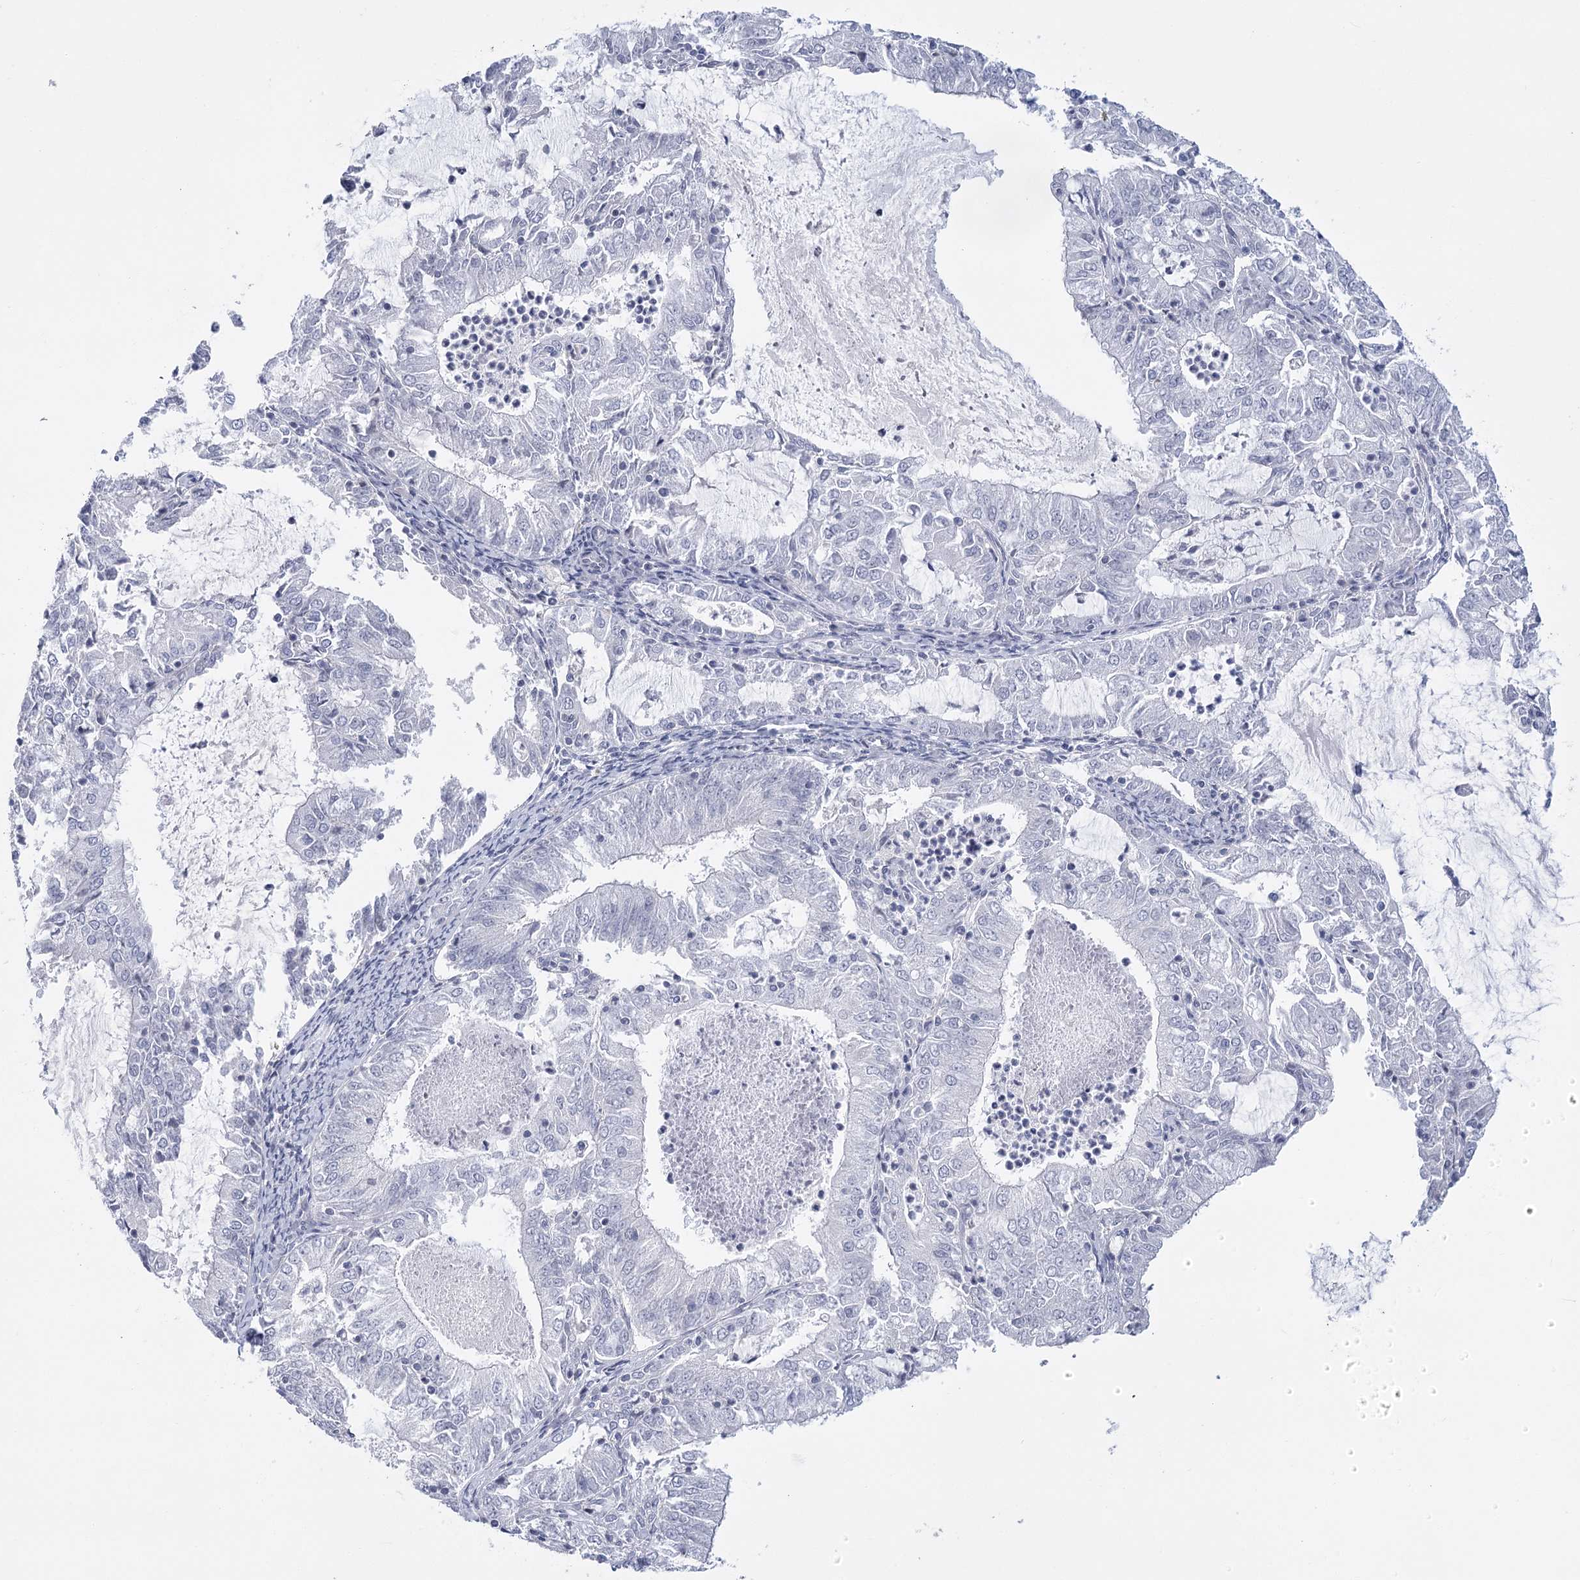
{"staining": {"intensity": "negative", "quantity": "none", "location": "none"}, "tissue": "endometrial cancer", "cell_type": "Tumor cells", "image_type": "cancer", "snomed": [{"axis": "morphology", "description": "Adenocarcinoma, NOS"}, {"axis": "topography", "description": "Endometrium"}], "caption": "Image shows no significant protein expression in tumor cells of endometrial cancer.", "gene": "FAM76B", "patient": {"sex": "female", "age": 57}}